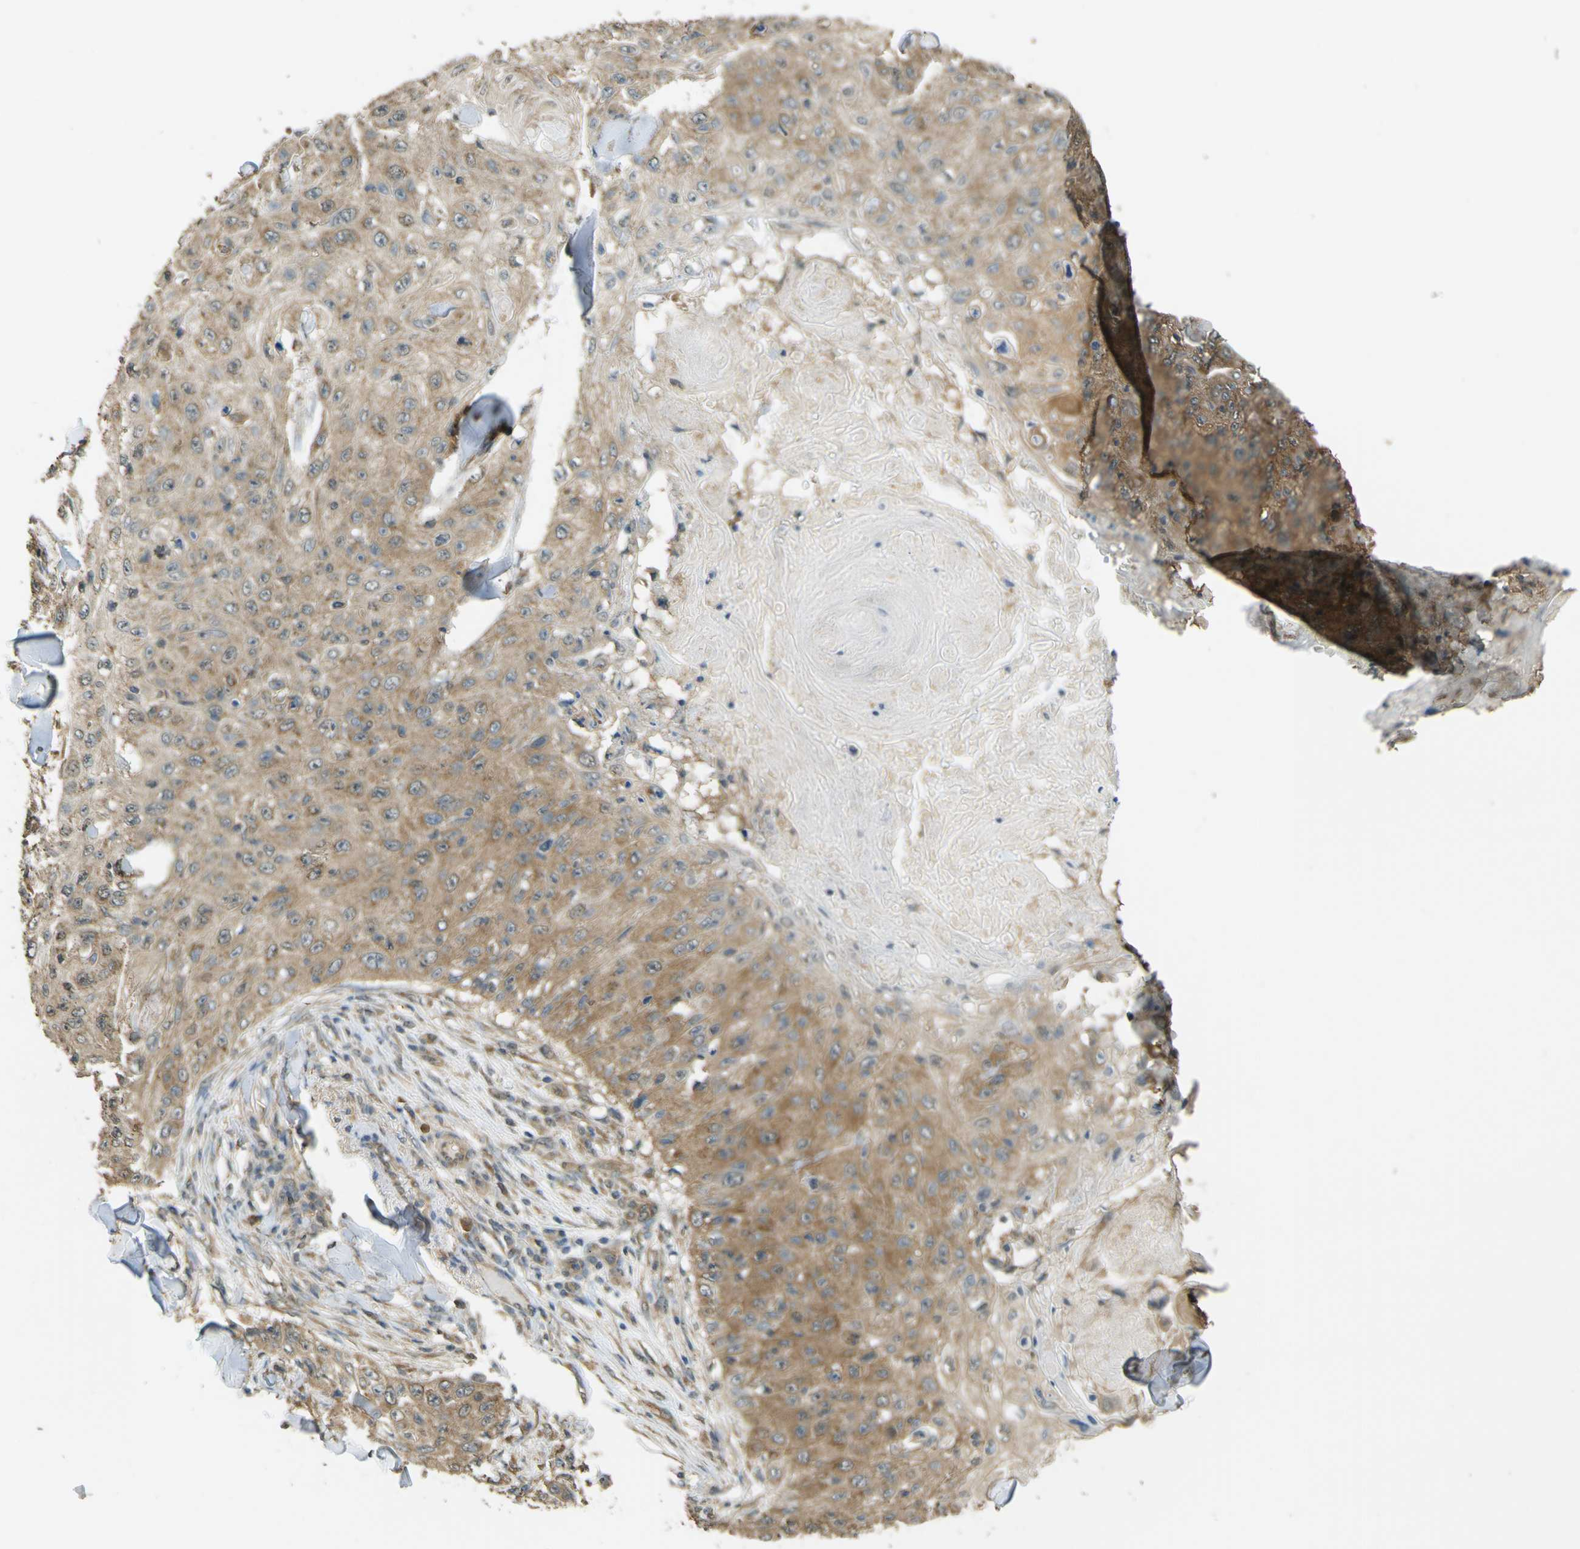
{"staining": {"intensity": "moderate", "quantity": ">75%", "location": "cytoplasmic/membranous"}, "tissue": "skin cancer", "cell_type": "Tumor cells", "image_type": "cancer", "snomed": [{"axis": "morphology", "description": "Squamous cell carcinoma, NOS"}, {"axis": "topography", "description": "Skin"}], "caption": "Brown immunohistochemical staining in skin cancer displays moderate cytoplasmic/membranous staining in approximately >75% of tumor cells. The protein of interest is shown in brown color, while the nuclei are stained blue.", "gene": "GOLGA1", "patient": {"sex": "male", "age": 86}}